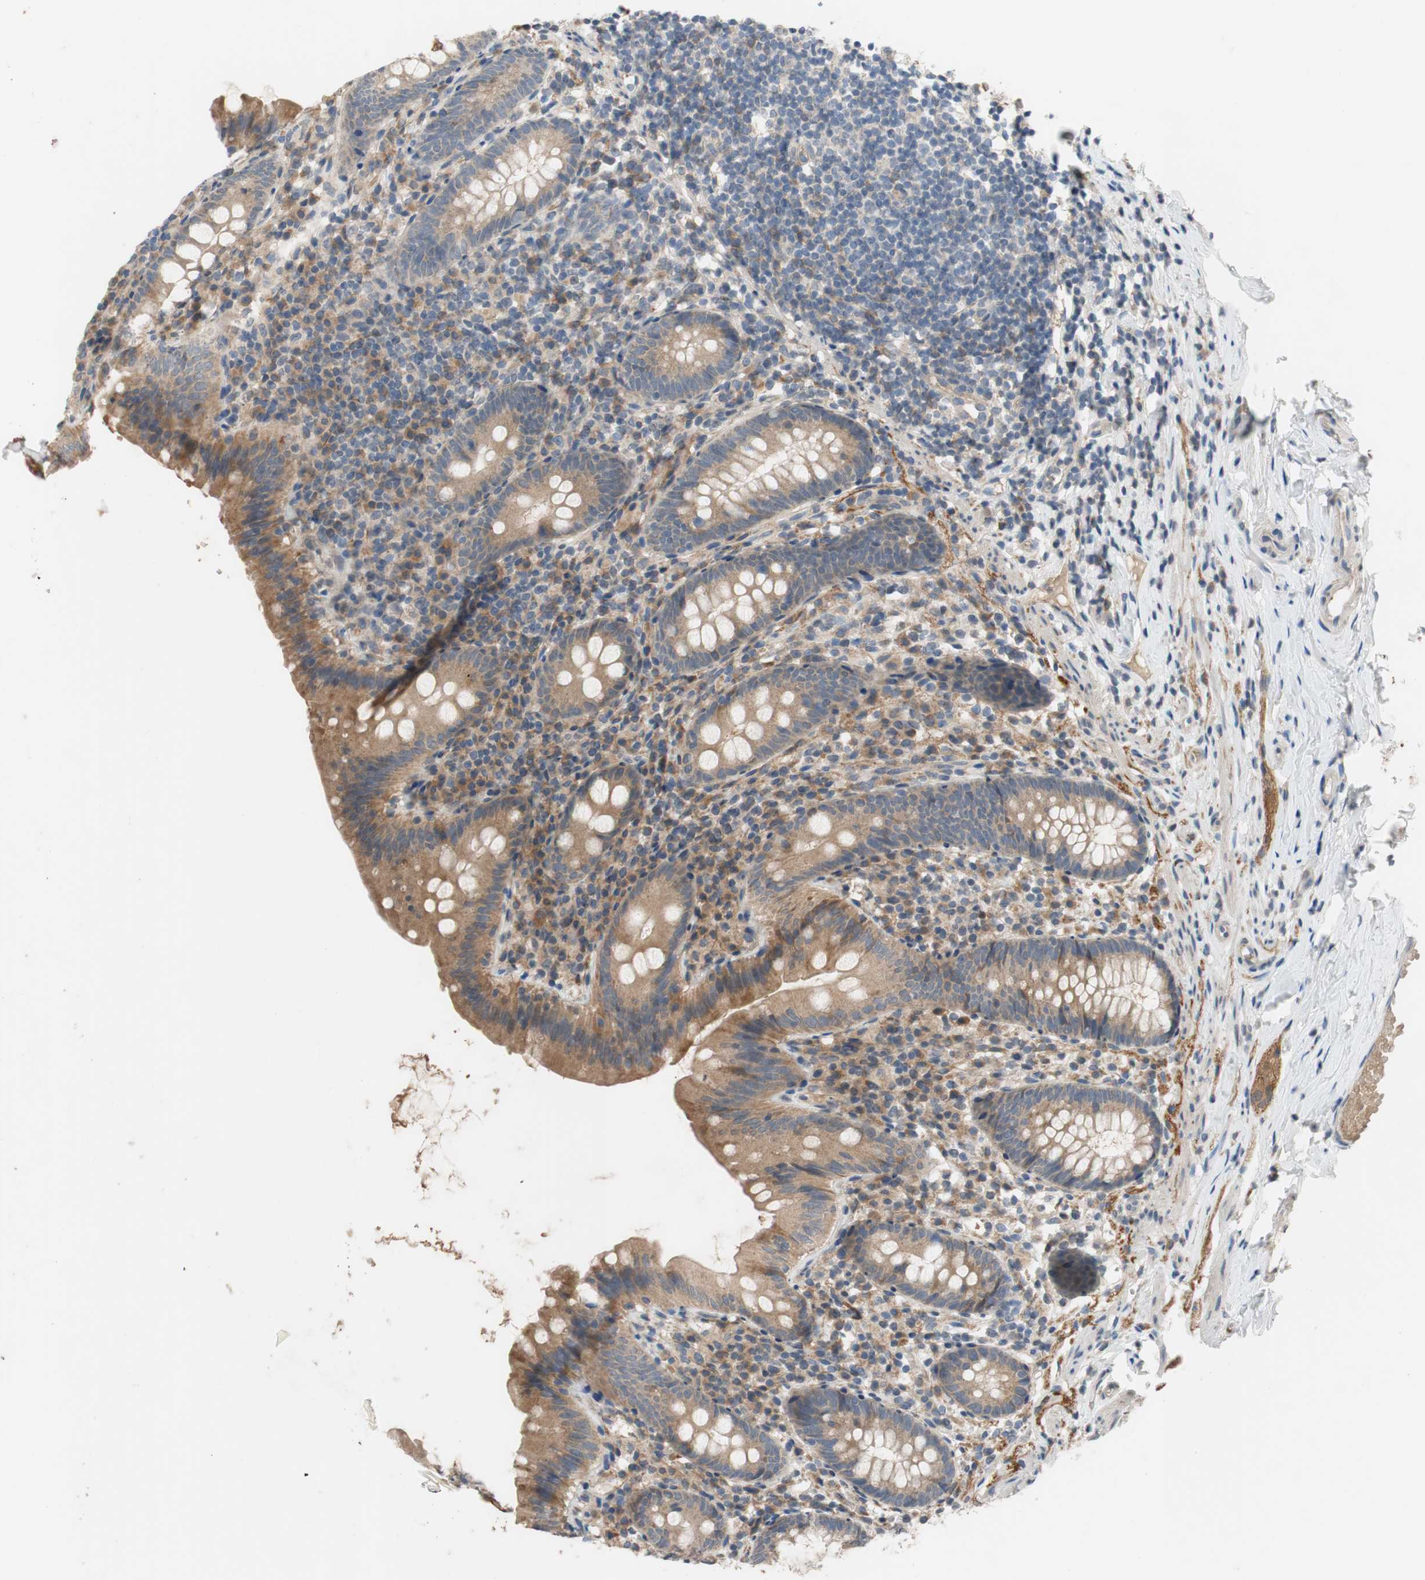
{"staining": {"intensity": "moderate", "quantity": ">75%", "location": "cytoplasmic/membranous"}, "tissue": "appendix", "cell_type": "Glandular cells", "image_type": "normal", "snomed": [{"axis": "morphology", "description": "Normal tissue, NOS"}, {"axis": "topography", "description": "Appendix"}], "caption": "Appendix stained for a protein (brown) reveals moderate cytoplasmic/membranous positive expression in about >75% of glandular cells.", "gene": "ADD2", "patient": {"sex": "male", "age": 52}}